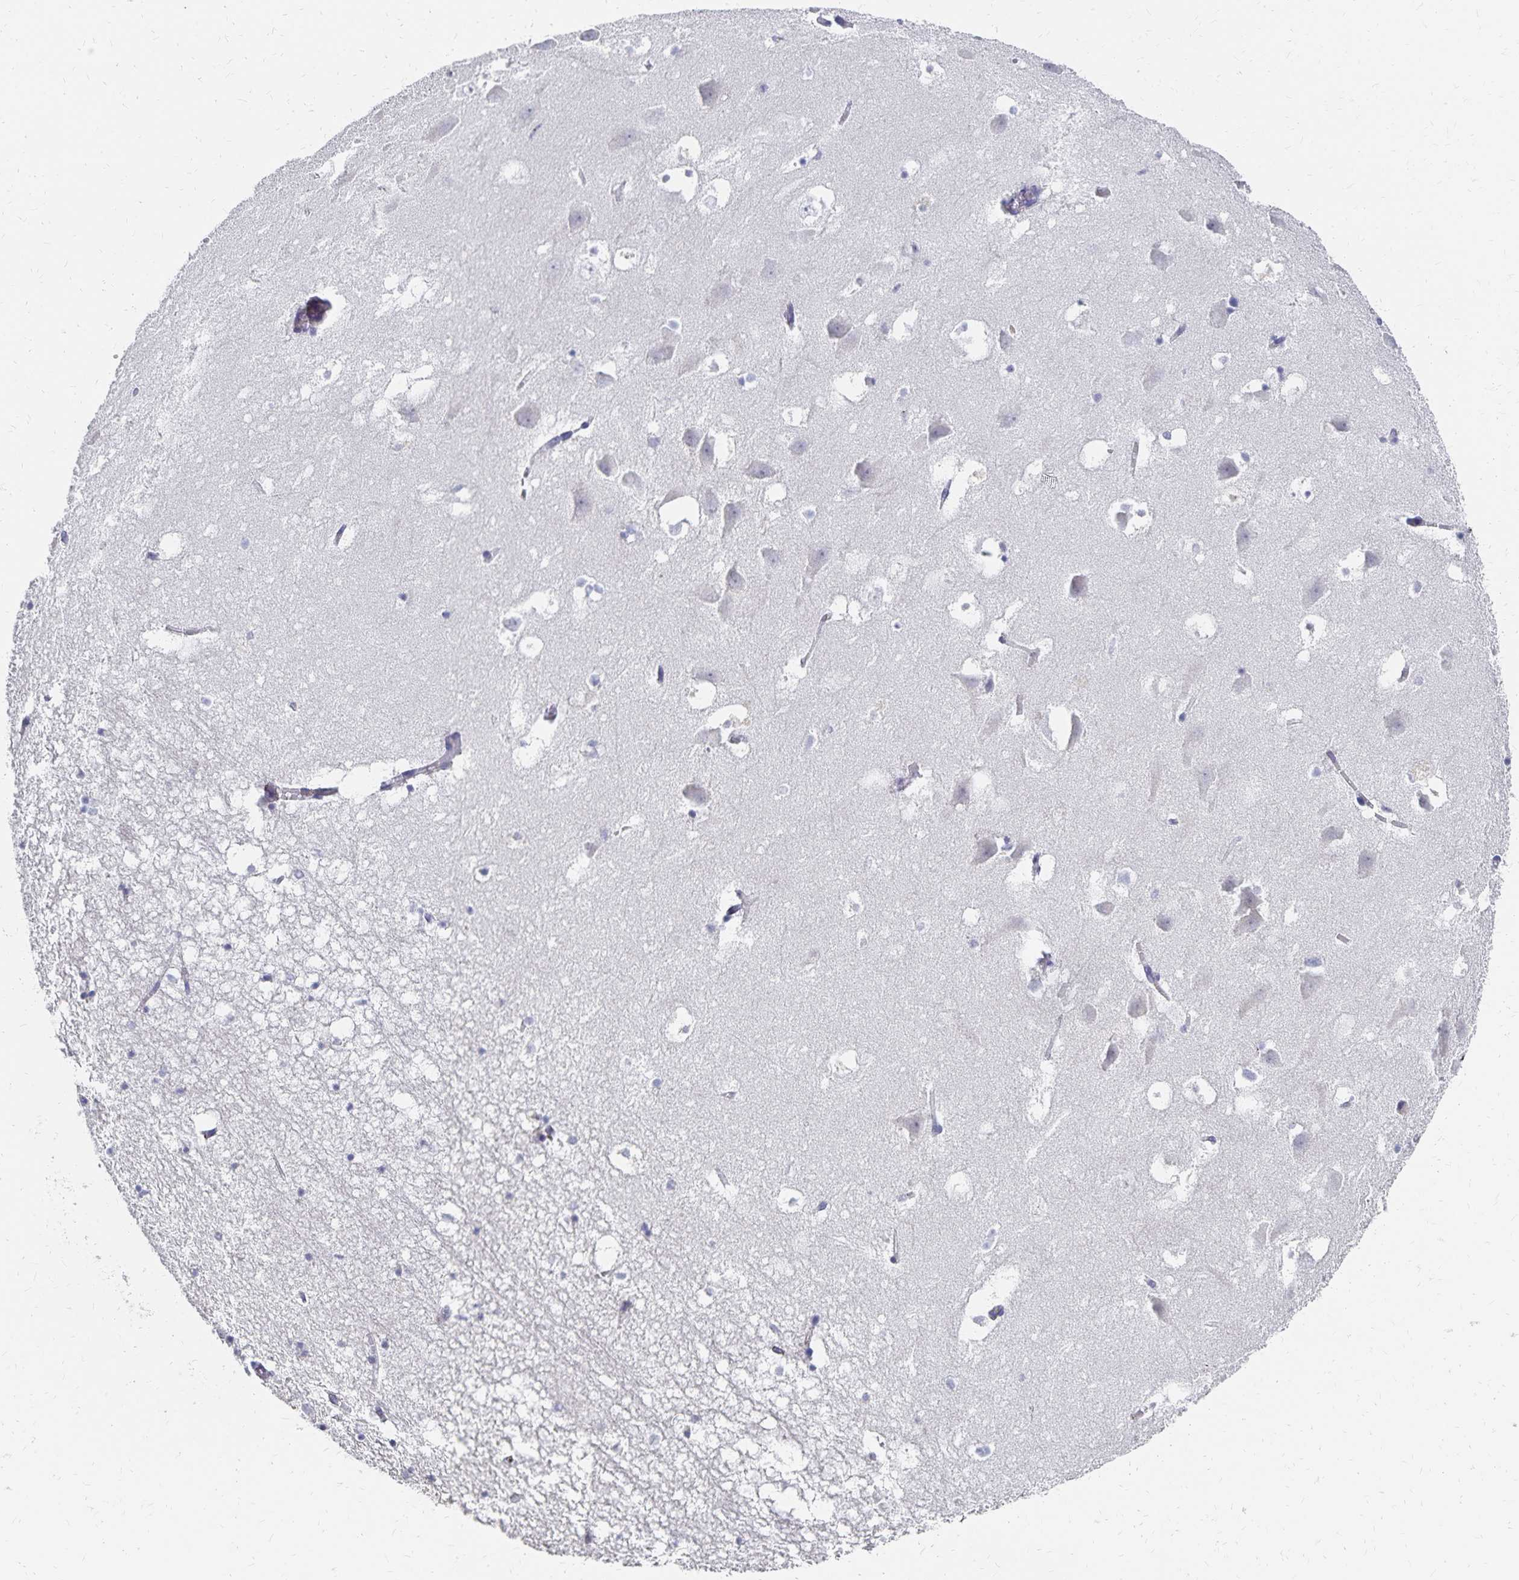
{"staining": {"intensity": "negative", "quantity": "none", "location": "none"}, "tissue": "hippocampus", "cell_type": "Glial cells", "image_type": "normal", "snomed": [{"axis": "morphology", "description": "Normal tissue, NOS"}, {"axis": "topography", "description": "Hippocampus"}], "caption": "A histopathology image of hippocampus stained for a protein shows no brown staining in glial cells. (DAB immunohistochemistry (IHC), high magnification).", "gene": "KISS1", "patient": {"sex": "male", "age": 58}}